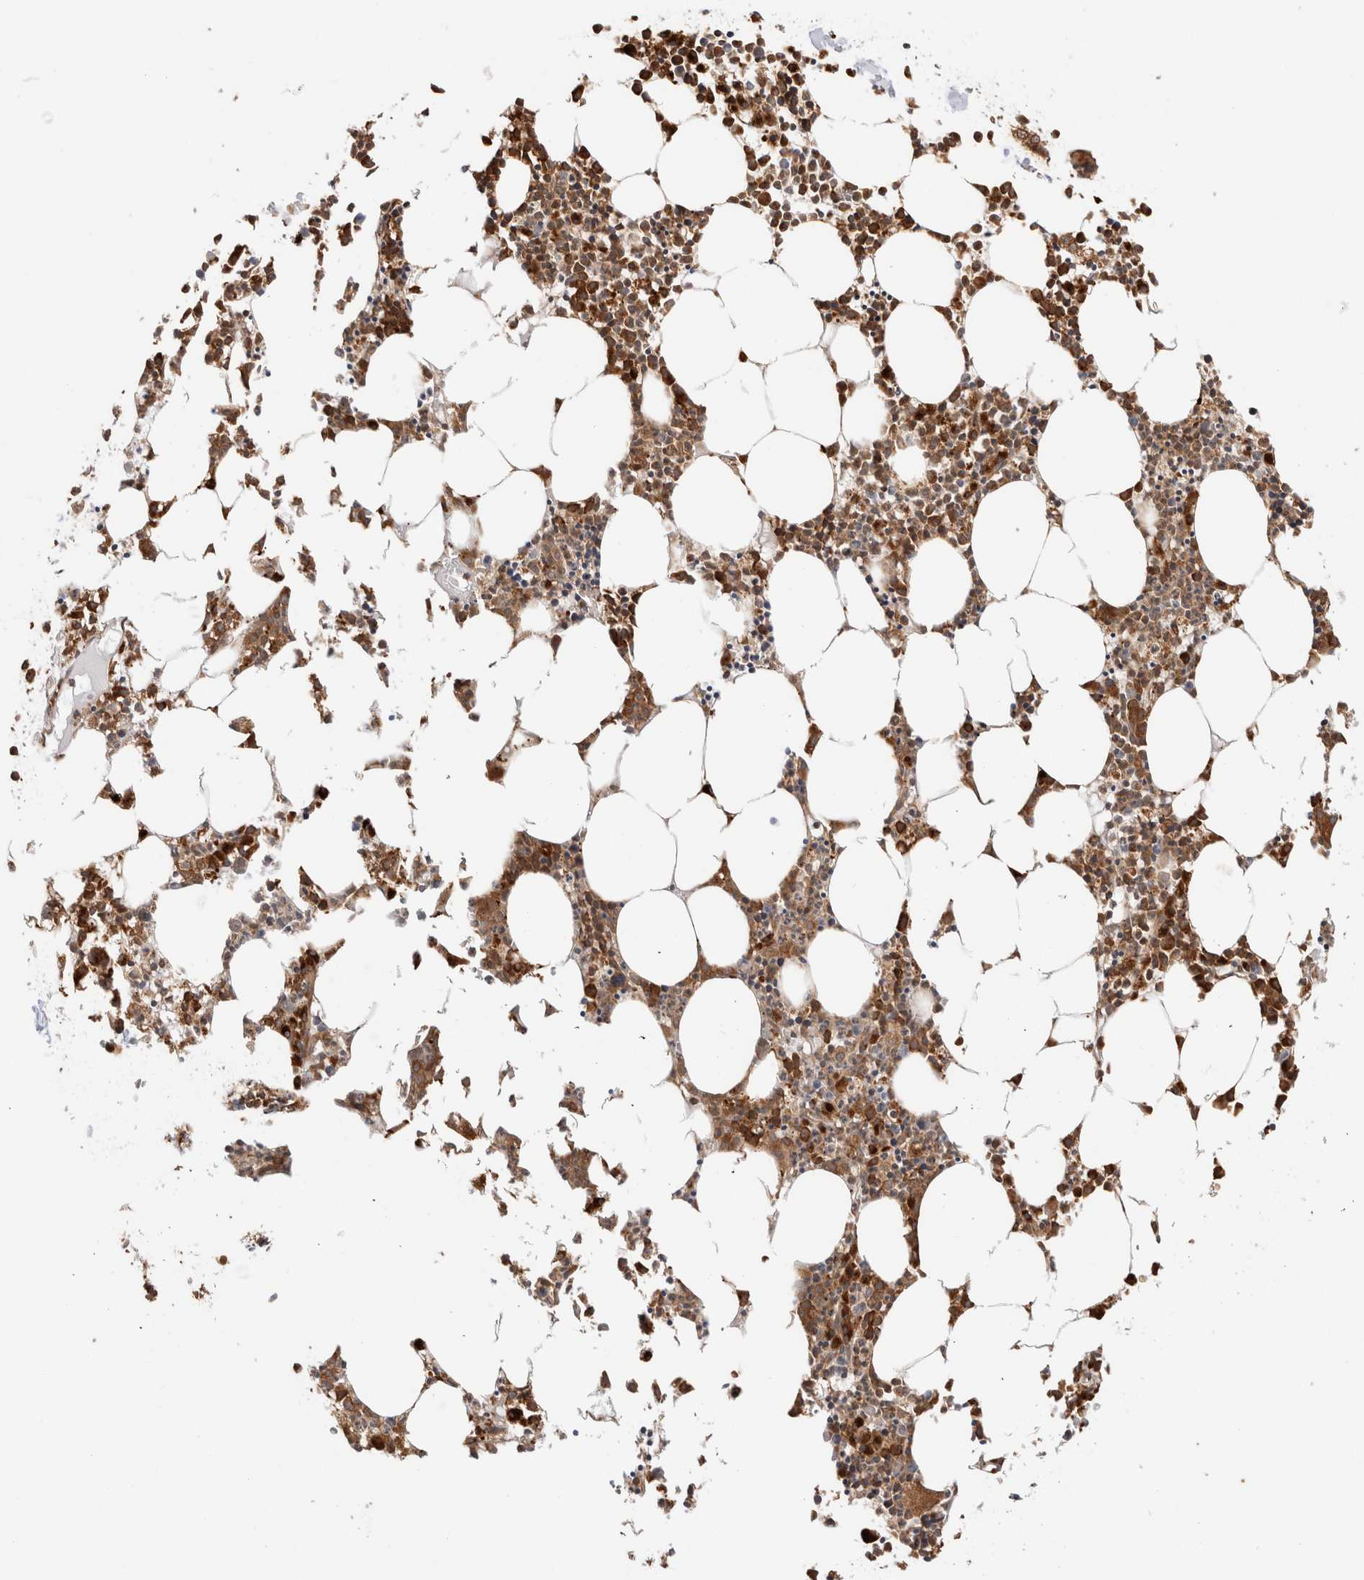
{"staining": {"intensity": "strong", "quantity": "25%-75%", "location": "cytoplasmic/membranous,nuclear"}, "tissue": "bone marrow", "cell_type": "Hematopoietic cells", "image_type": "normal", "snomed": [{"axis": "morphology", "description": "Normal tissue, NOS"}, {"axis": "morphology", "description": "Inflammation, NOS"}, {"axis": "topography", "description": "Bone marrow"}], "caption": "IHC histopathology image of unremarkable bone marrow: bone marrow stained using IHC exhibits high levels of strong protein expression localized specifically in the cytoplasmic/membranous,nuclear of hematopoietic cells, appearing as a cytoplasmic/membranous,nuclear brown color.", "gene": "ACTL9", "patient": {"sex": "female", "age": 62}}